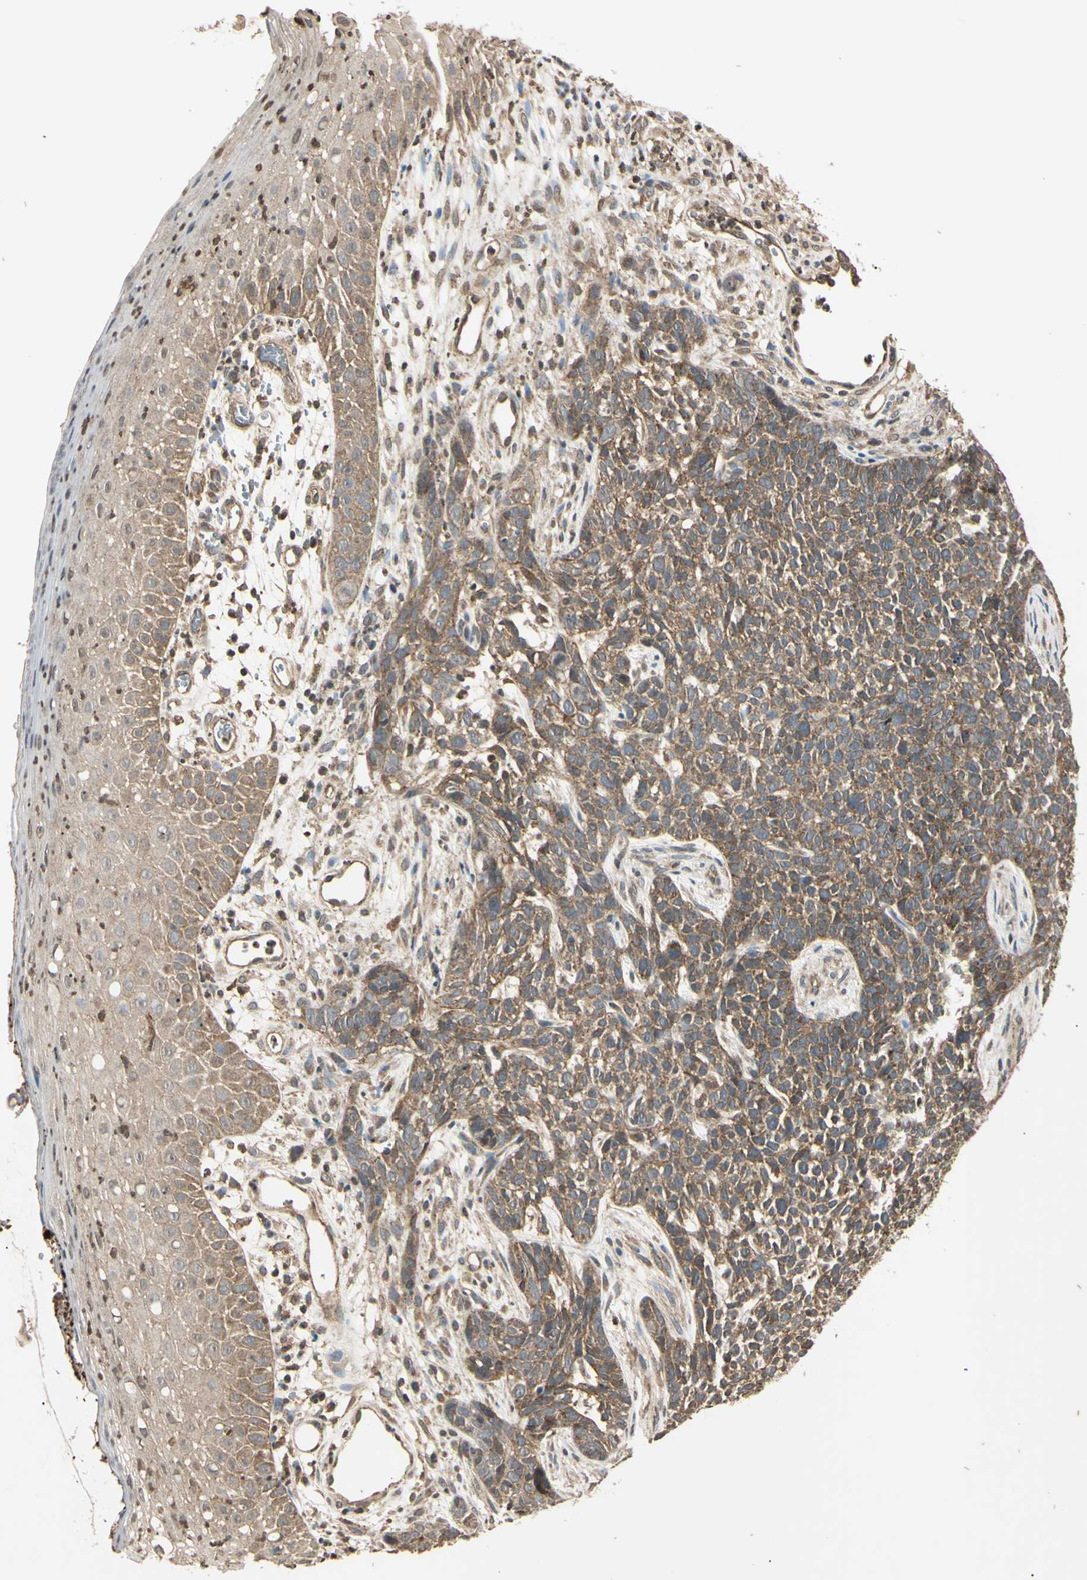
{"staining": {"intensity": "moderate", "quantity": "25%-75%", "location": "cytoplasmic/membranous"}, "tissue": "skin cancer", "cell_type": "Tumor cells", "image_type": "cancer", "snomed": [{"axis": "morphology", "description": "Basal cell carcinoma"}, {"axis": "topography", "description": "Skin"}], "caption": "The histopathology image exhibits staining of skin basal cell carcinoma, revealing moderate cytoplasmic/membranous protein staining (brown color) within tumor cells. (brown staining indicates protein expression, while blue staining denotes nuclei).", "gene": "EPN1", "patient": {"sex": "female", "age": 84}}